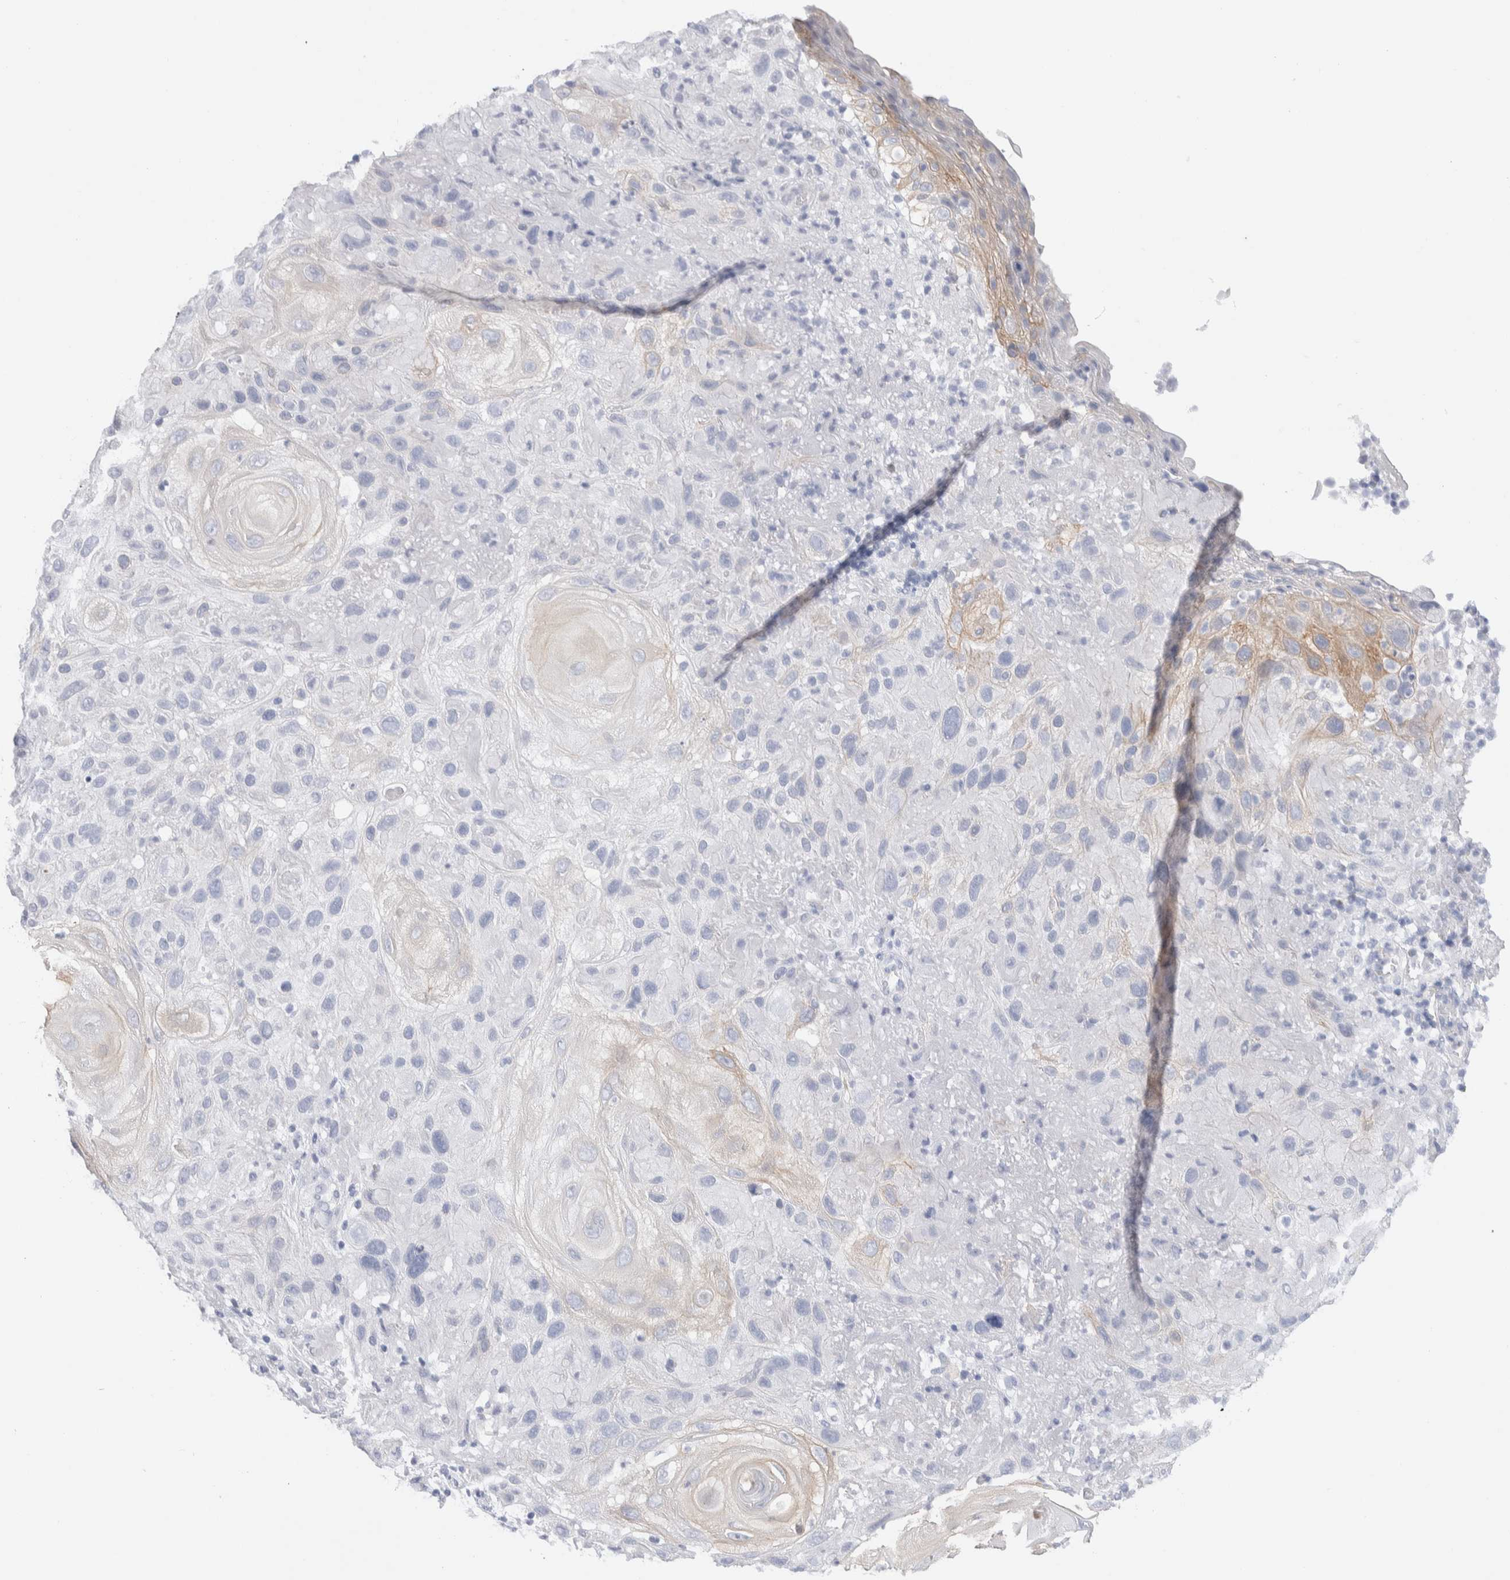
{"staining": {"intensity": "negative", "quantity": "none", "location": "none"}, "tissue": "skin cancer", "cell_type": "Tumor cells", "image_type": "cancer", "snomed": [{"axis": "morphology", "description": "Squamous cell carcinoma, NOS"}, {"axis": "topography", "description": "Skin"}], "caption": "A histopathology image of human skin cancer is negative for staining in tumor cells.", "gene": "C1orf112", "patient": {"sex": "female", "age": 96}}